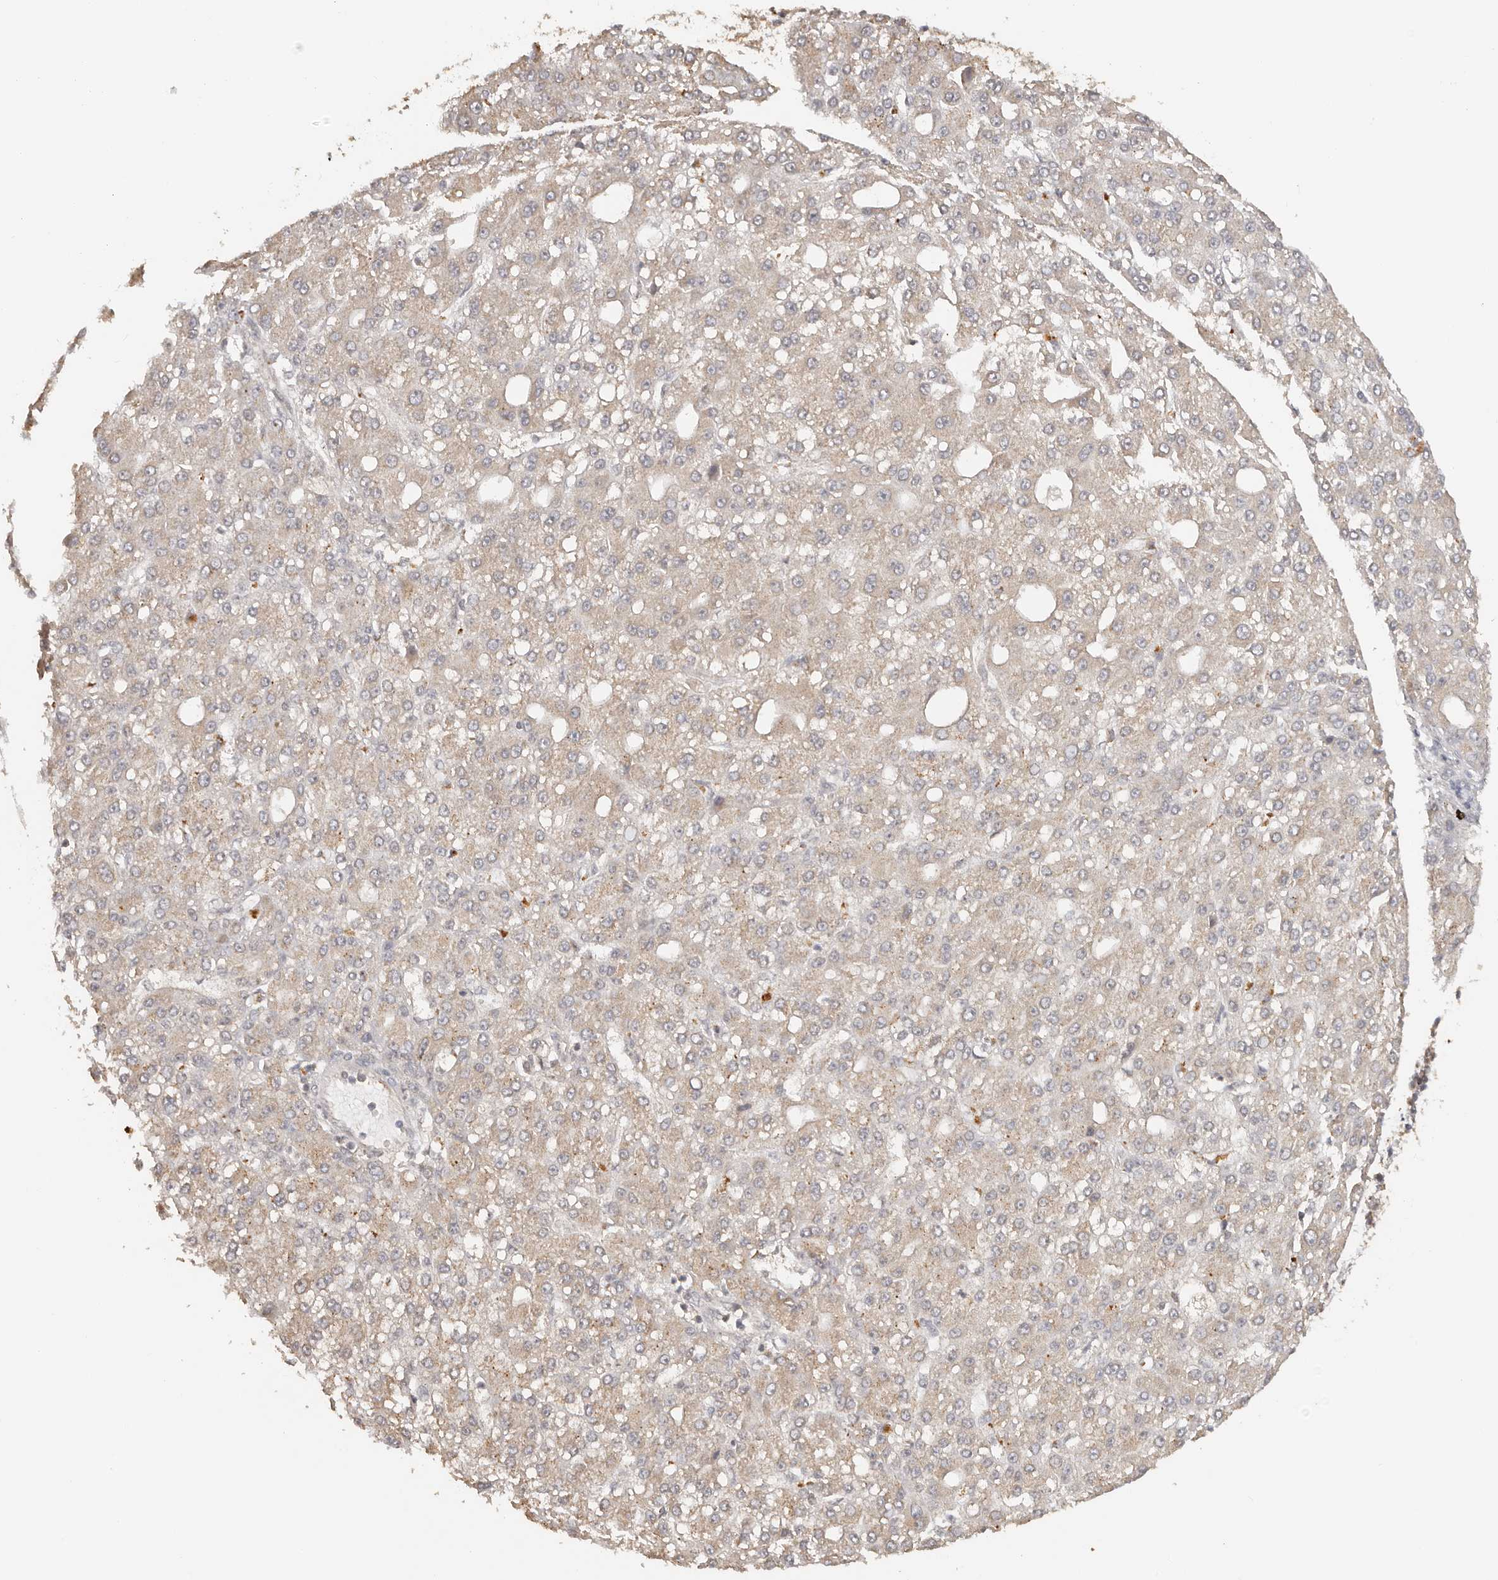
{"staining": {"intensity": "weak", "quantity": ">75%", "location": "cytoplasmic/membranous"}, "tissue": "liver cancer", "cell_type": "Tumor cells", "image_type": "cancer", "snomed": [{"axis": "morphology", "description": "Carcinoma, Hepatocellular, NOS"}, {"axis": "topography", "description": "Liver"}], "caption": "Immunohistochemistry of liver hepatocellular carcinoma exhibits low levels of weak cytoplasmic/membranous staining in approximately >75% of tumor cells.", "gene": "SEC14L1", "patient": {"sex": "male", "age": 67}}